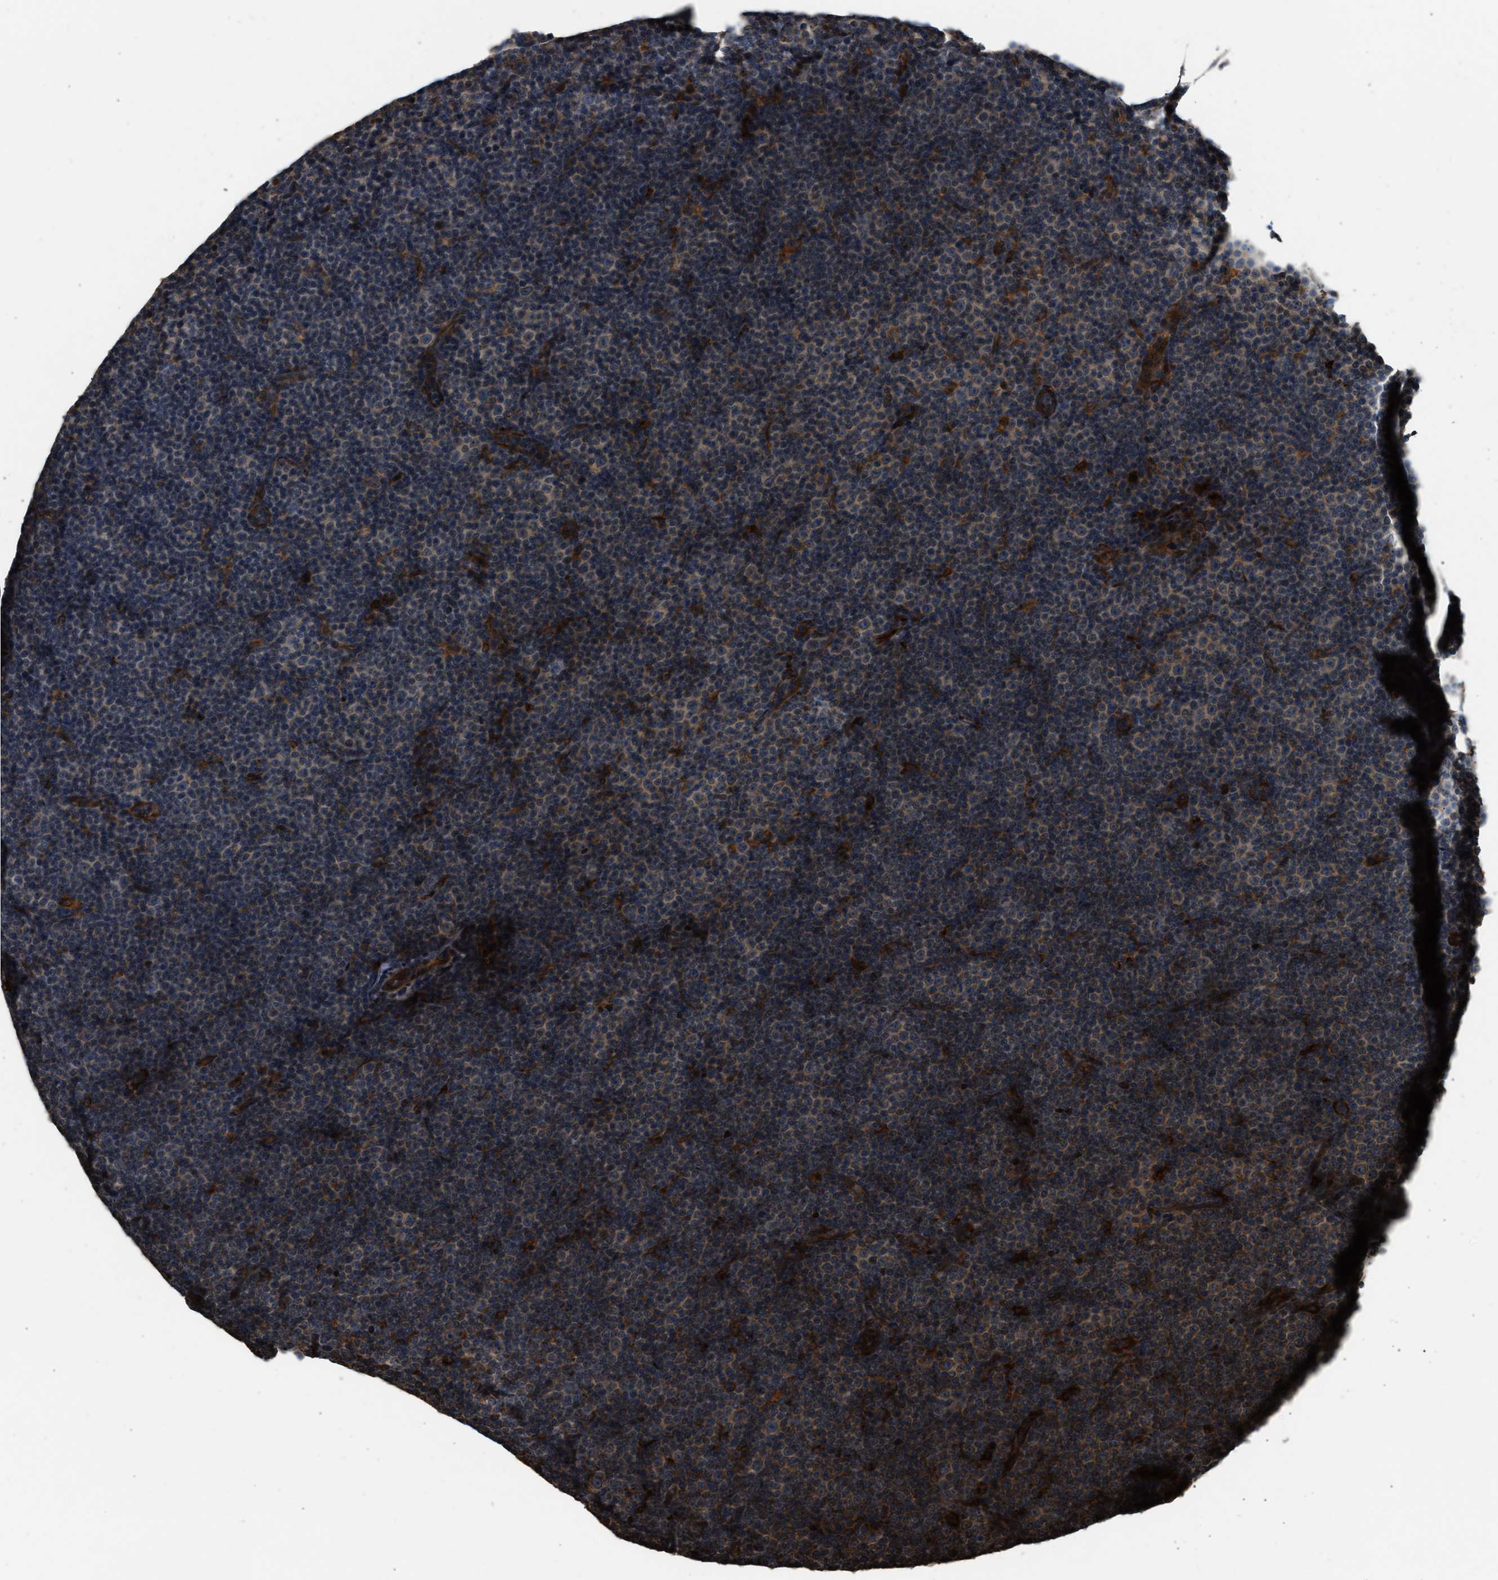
{"staining": {"intensity": "weak", "quantity": "<25%", "location": "cytoplasmic/membranous"}, "tissue": "lymphoma", "cell_type": "Tumor cells", "image_type": "cancer", "snomed": [{"axis": "morphology", "description": "Malignant lymphoma, non-Hodgkin's type, Low grade"}, {"axis": "topography", "description": "Lymph node"}], "caption": "Tumor cells are negative for protein expression in human lymphoma. (DAB immunohistochemistry (IHC) visualized using brightfield microscopy, high magnification).", "gene": "BAIAP2L1", "patient": {"sex": "female", "age": 67}}